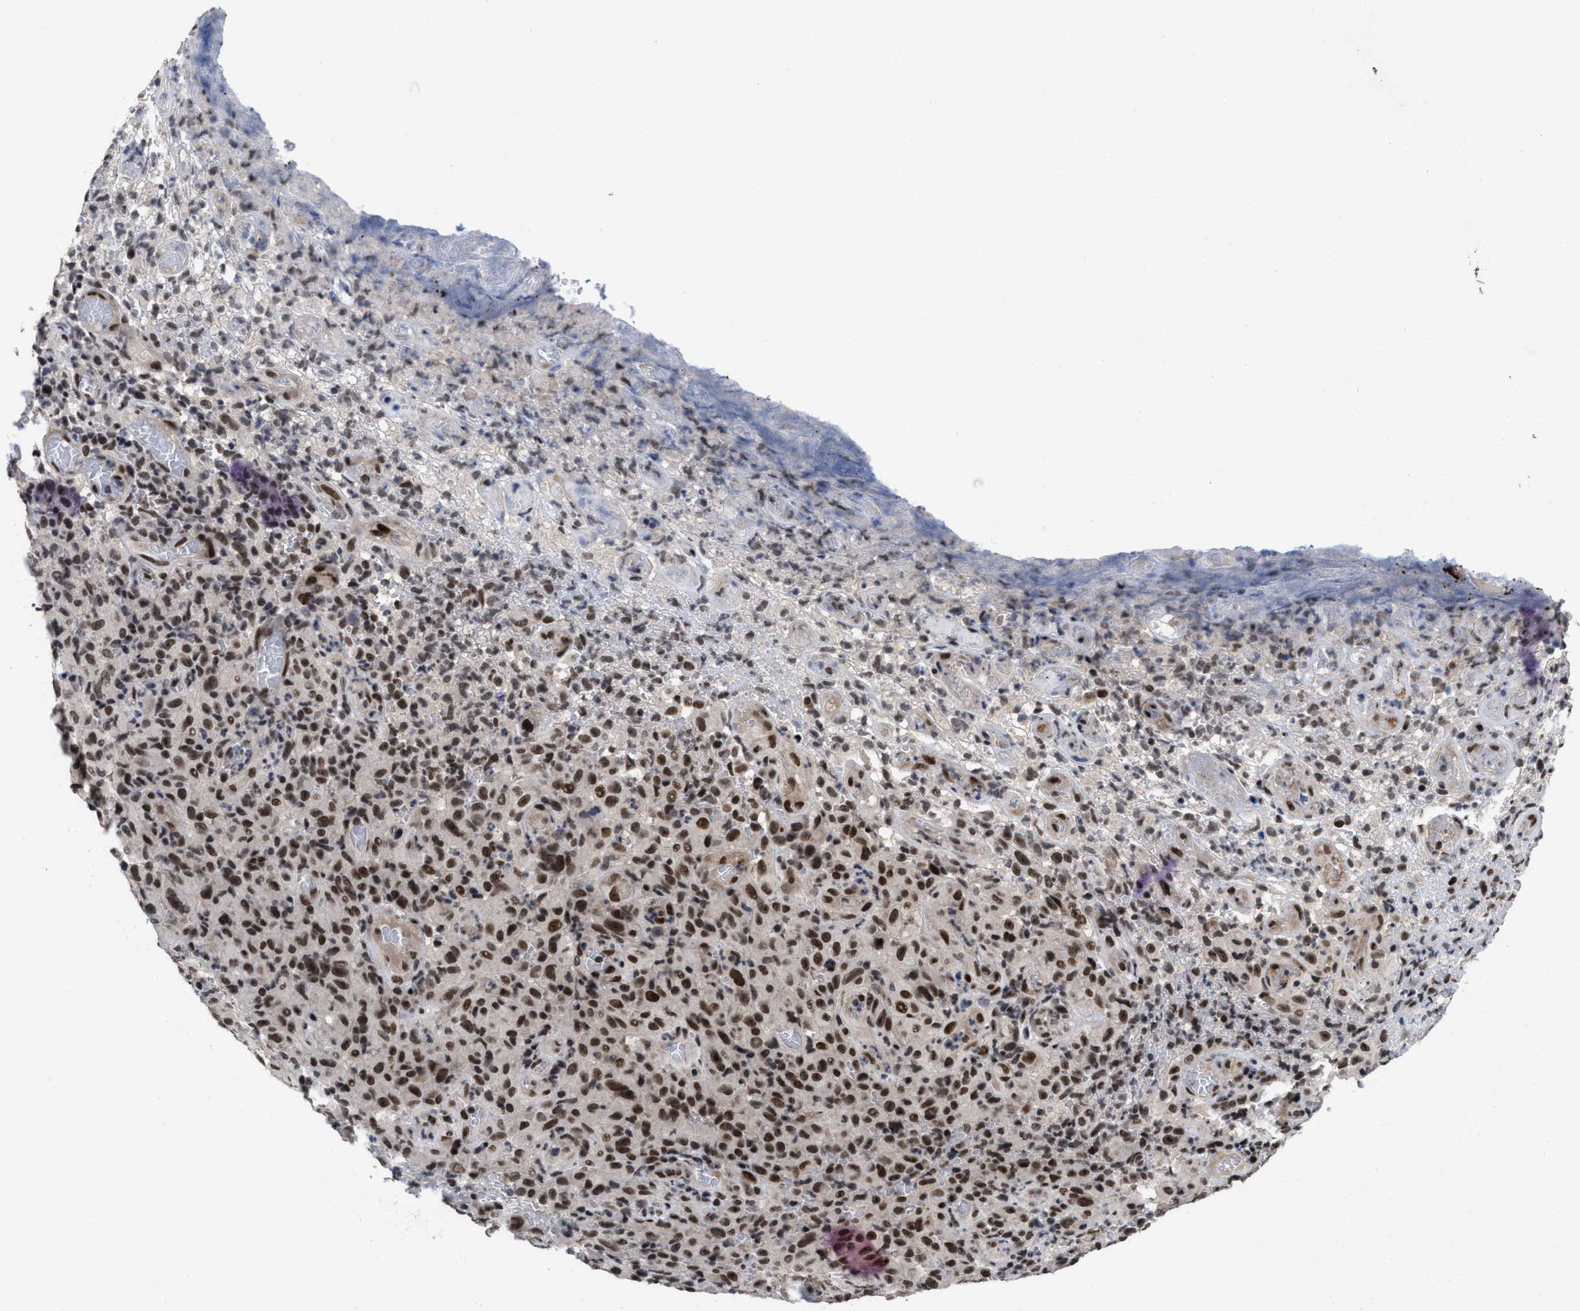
{"staining": {"intensity": "moderate", "quantity": ">75%", "location": "nuclear"}, "tissue": "melanoma", "cell_type": "Tumor cells", "image_type": "cancer", "snomed": [{"axis": "morphology", "description": "Malignant melanoma, NOS"}, {"axis": "topography", "description": "Skin"}], "caption": "The histopathology image displays staining of melanoma, revealing moderate nuclear protein positivity (brown color) within tumor cells.", "gene": "WIZ", "patient": {"sex": "female", "age": 82}}